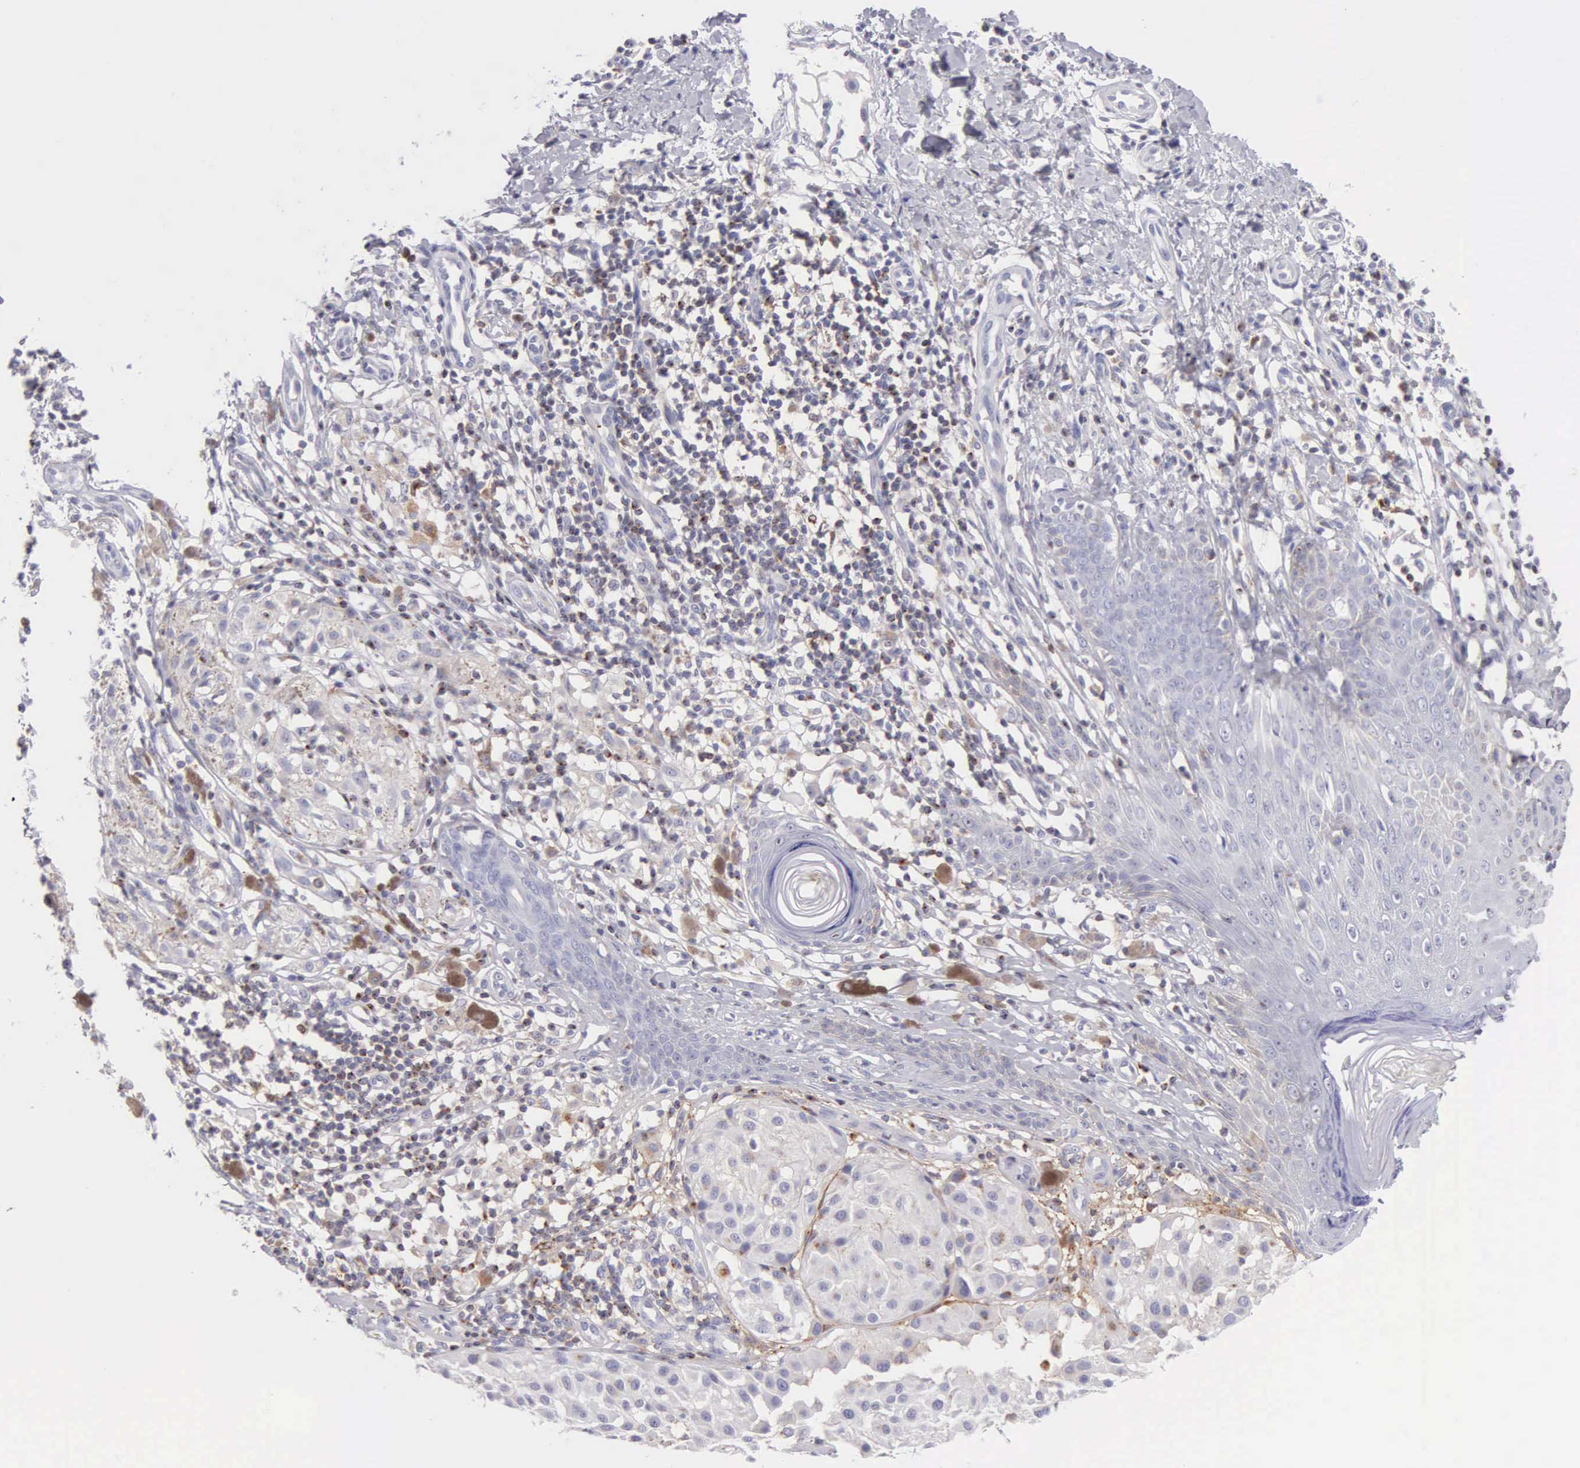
{"staining": {"intensity": "negative", "quantity": "none", "location": "none"}, "tissue": "melanoma", "cell_type": "Tumor cells", "image_type": "cancer", "snomed": [{"axis": "morphology", "description": "Malignant melanoma, NOS"}, {"axis": "topography", "description": "Skin"}], "caption": "Immunohistochemical staining of human malignant melanoma demonstrates no significant staining in tumor cells. (DAB (3,3'-diaminobenzidine) IHC visualized using brightfield microscopy, high magnification).", "gene": "SRGN", "patient": {"sex": "male", "age": 36}}